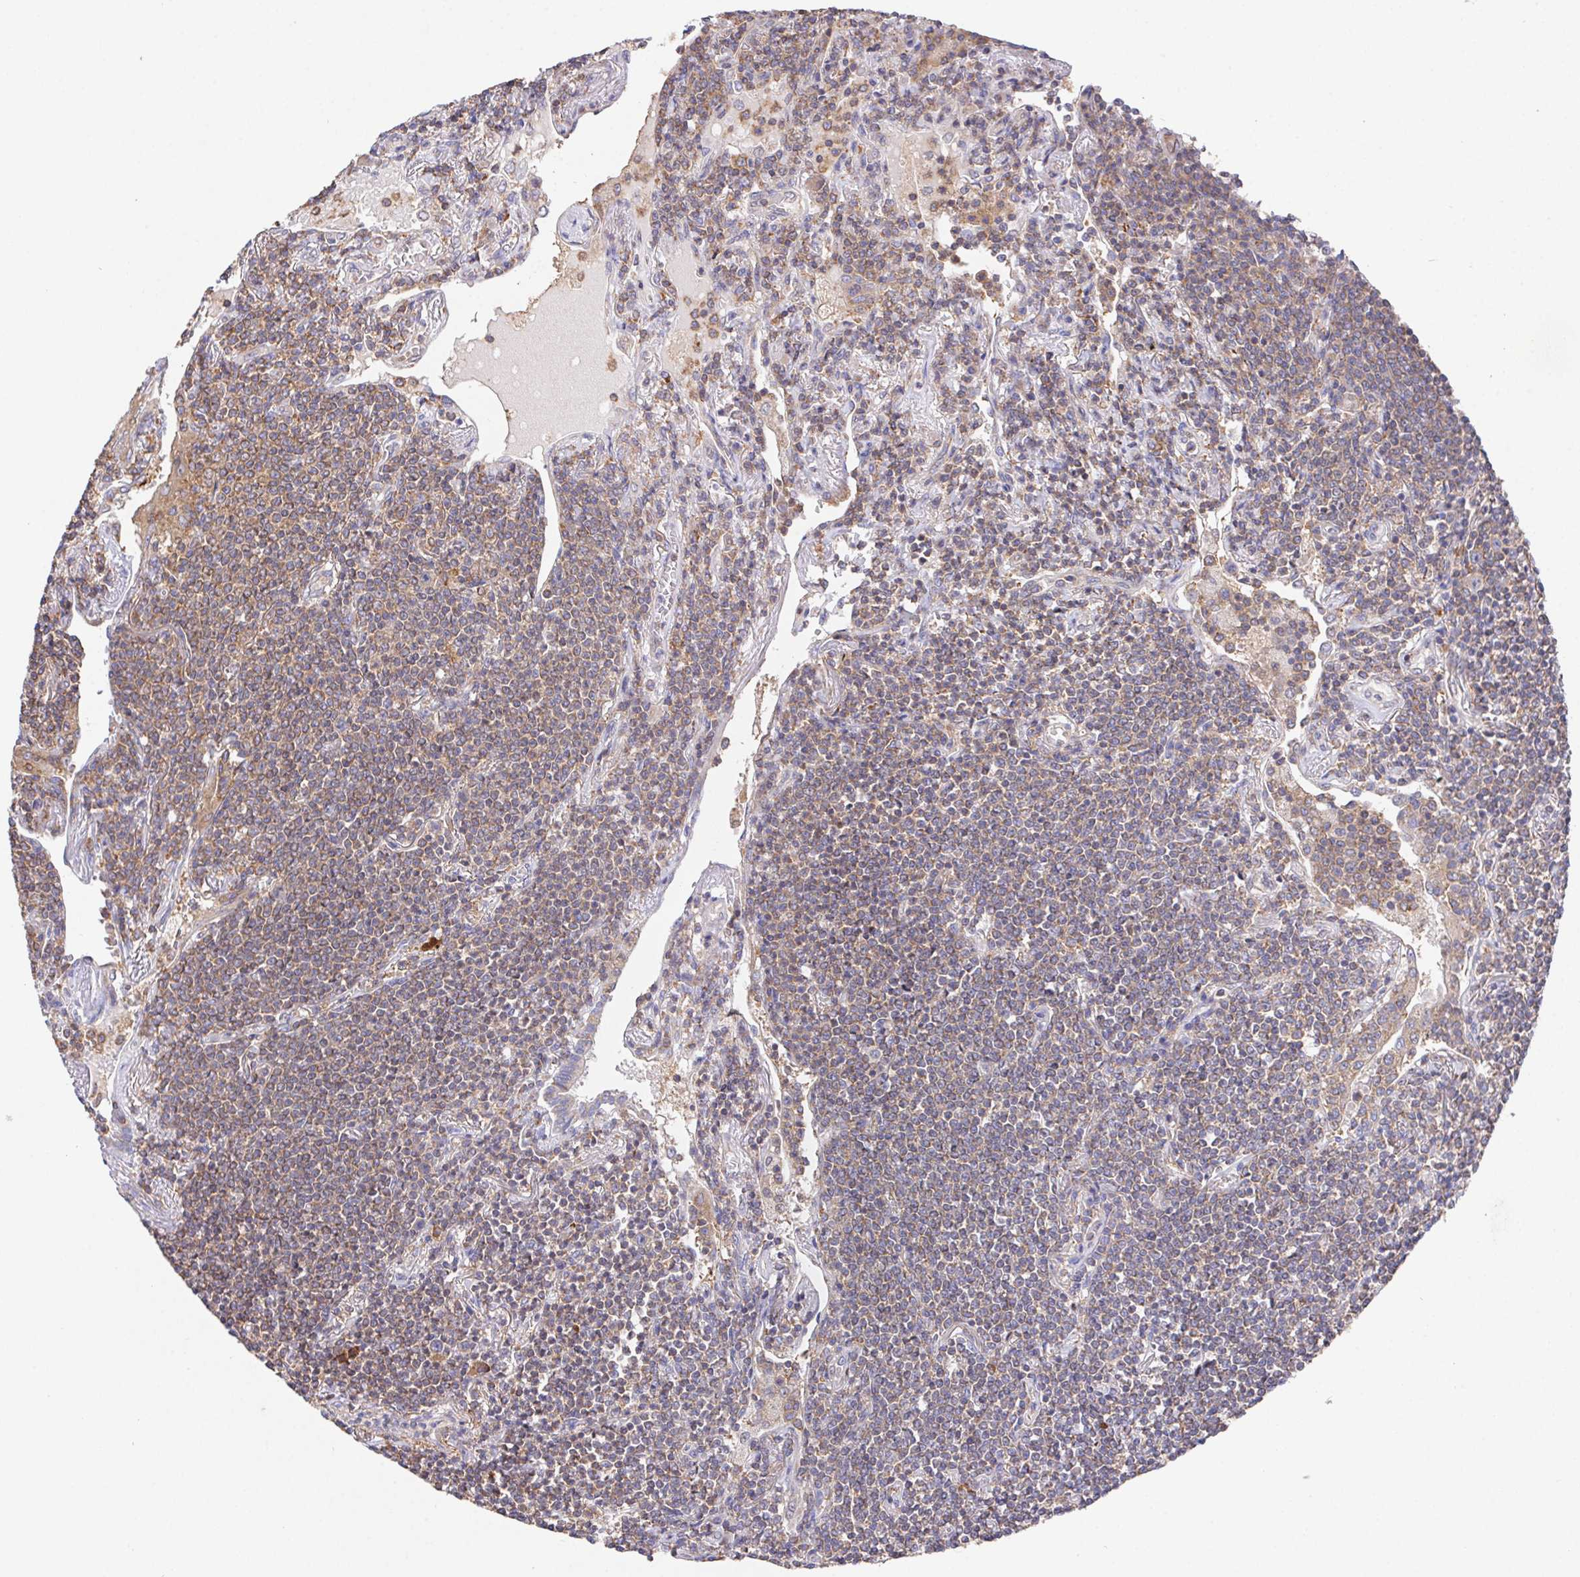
{"staining": {"intensity": "moderate", "quantity": "25%-75%", "location": "cytoplasmic/membranous"}, "tissue": "lymphoma", "cell_type": "Tumor cells", "image_type": "cancer", "snomed": [{"axis": "morphology", "description": "Malignant lymphoma, non-Hodgkin's type, Low grade"}, {"axis": "topography", "description": "Lung"}], "caption": "This micrograph demonstrates immunohistochemistry staining of human malignant lymphoma, non-Hodgkin's type (low-grade), with medium moderate cytoplasmic/membranous staining in about 25%-75% of tumor cells.", "gene": "FAM241A", "patient": {"sex": "female", "age": 71}}